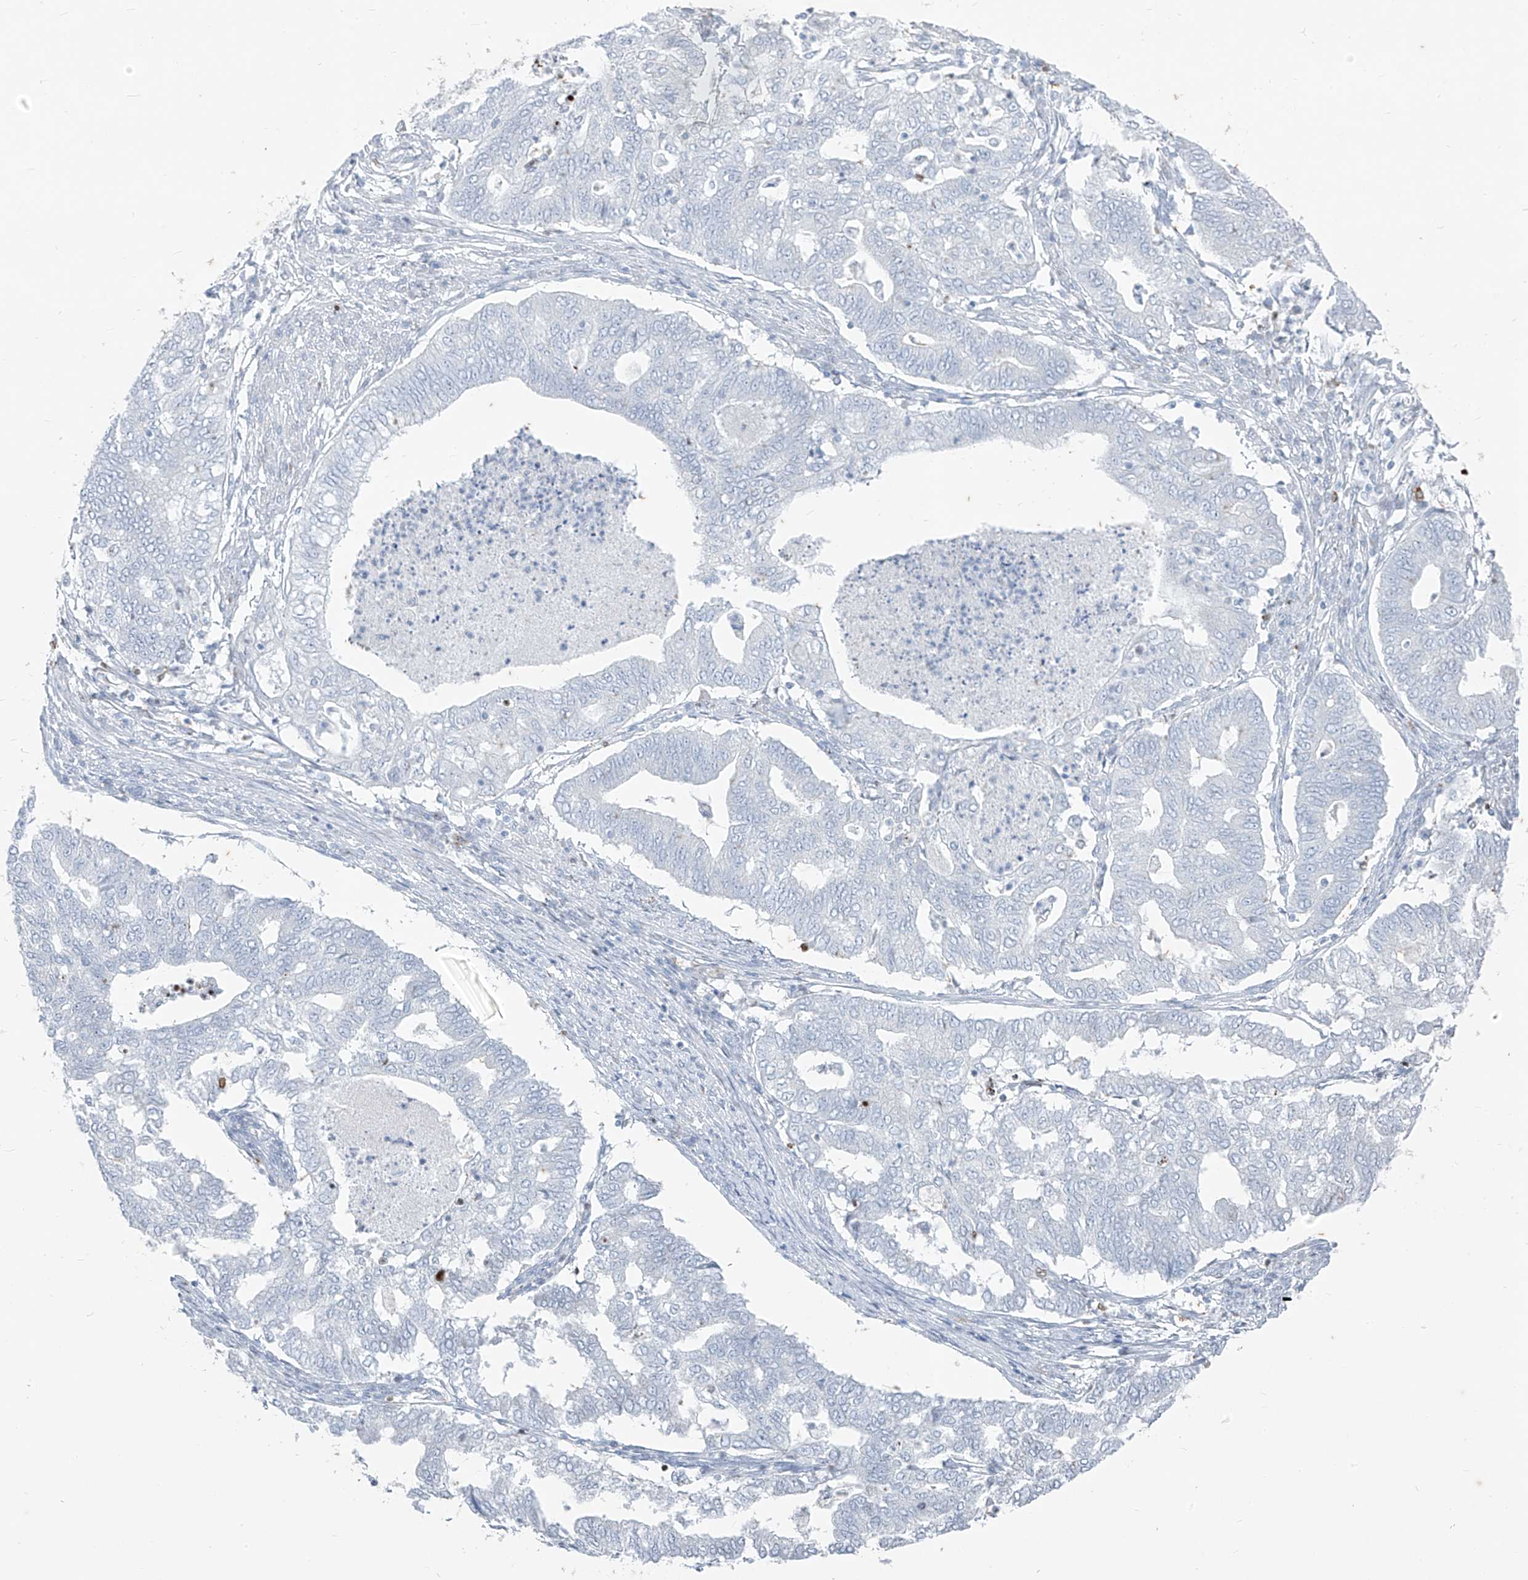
{"staining": {"intensity": "negative", "quantity": "none", "location": "none"}, "tissue": "endometrial cancer", "cell_type": "Tumor cells", "image_type": "cancer", "snomed": [{"axis": "morphology", "description": "Adenocarcinoma, NOS"}, {"axis": "topography", "description": "Endometrium"}], "caption": "Immunohistochemistry (IHC) histopathology image of endometrial adenocarcinoma stained for a protein (brown), which reveals no positivity in tumor cells. The staining was performed using DAB (3,3'-diaminobenzidine) to visualize the protein expression in brown, while the nuclei were stained in blue with hematoxylin (Magnification: 20x).", "gene": "CX3CR1", "patient": {"sex": "female", "age": 79}}